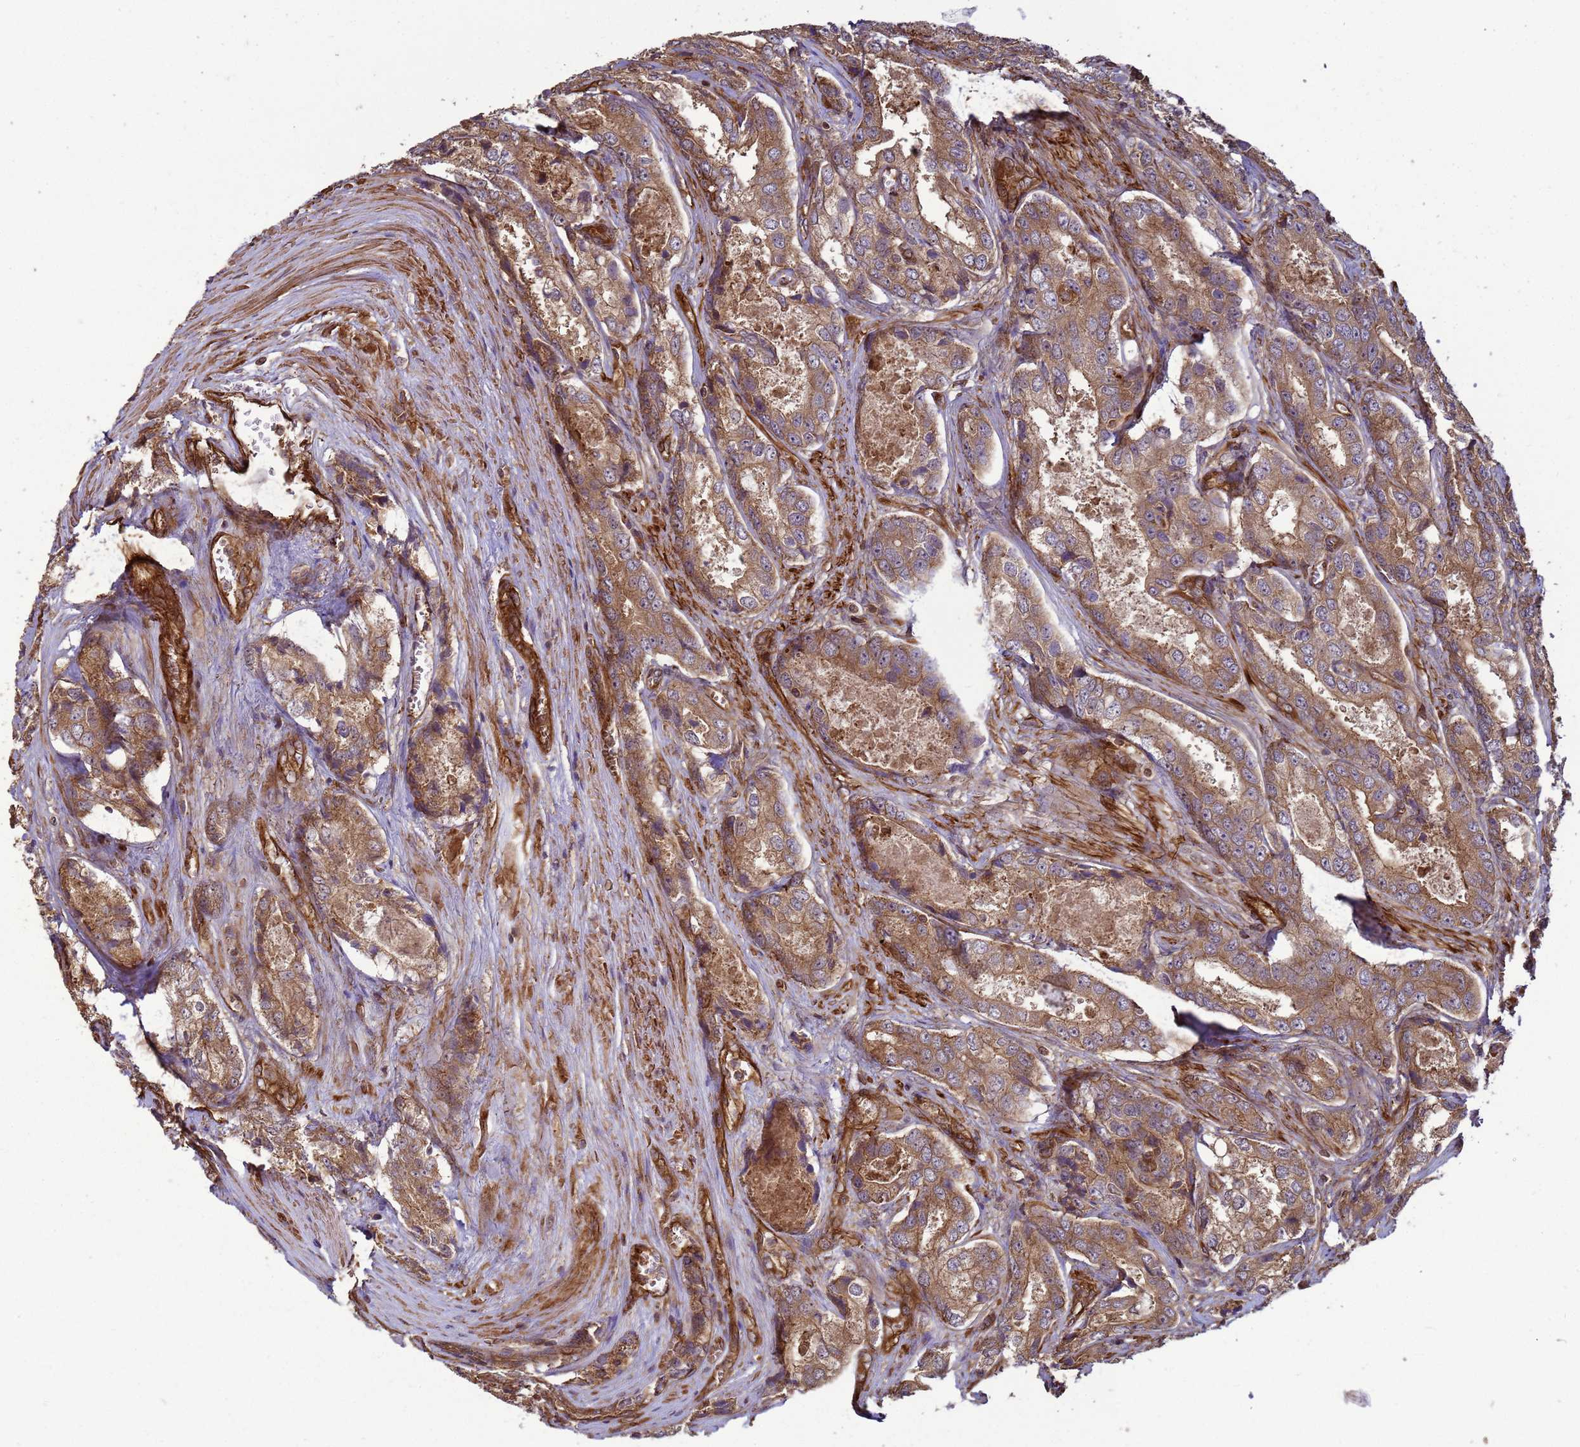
{"staining": {"intensity": "moderate", "quantity": ">75%", "location": "cytoplasmic/membranous"}, "tissue": "prostate cancer", "cell_type": "Tumor cells", "image_type": "cancer", "snomed": [{"axis": "morphology", "description": "Adenocarcinoma, Low grade"}, {"axis": "topography", "description": "Prostate"}], "caption": "Immunohistochemical staining of prostate adenocarcinoma (low-grade) shows moderate cytoplasmic/membranous protein staining in about >75% of tumor cells.", "gene": "CNOT1", "patient": {"sex": "male", "age": 68}}